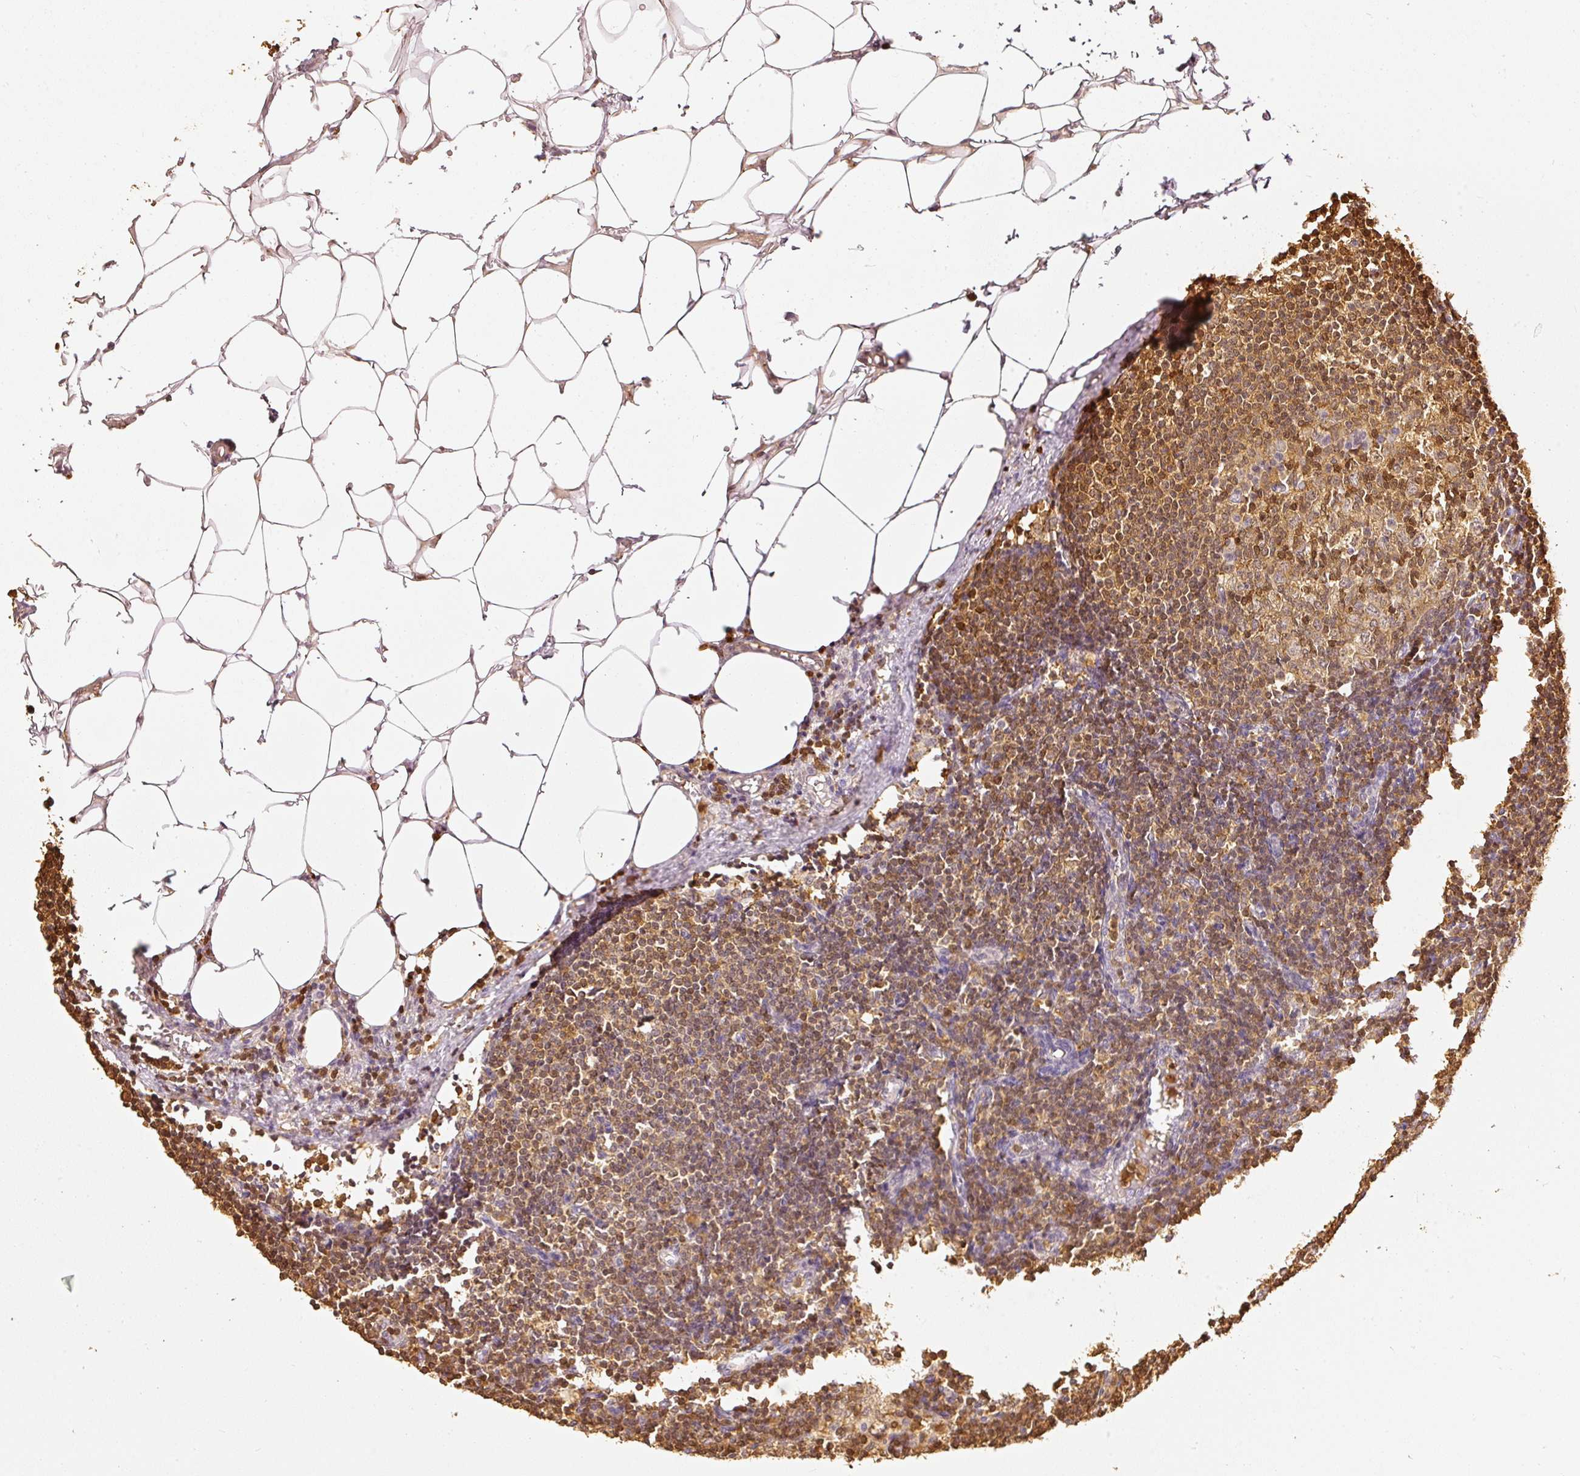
{"staining": {"intensity": "moderate", "quantity": ">75%", "location": "cytoplasmic/membranous,nuclear"}, "tissue": "lymph node", "cell_type": "Germinal center cells", "image_type": "normal", "snomed": [{"axis": "morphology", "description": "Normal tissue, NOS"}, {"axis": "topography", "description": "Lymph node"}], "caption": "A brown stain shows moderate cytoplasmic/membranous,nuclear staining of a protein in germinal center cells of unremarkable human lymph node.", "gene": "PFN1", "patient": {"sex": "male", "age": 49}}